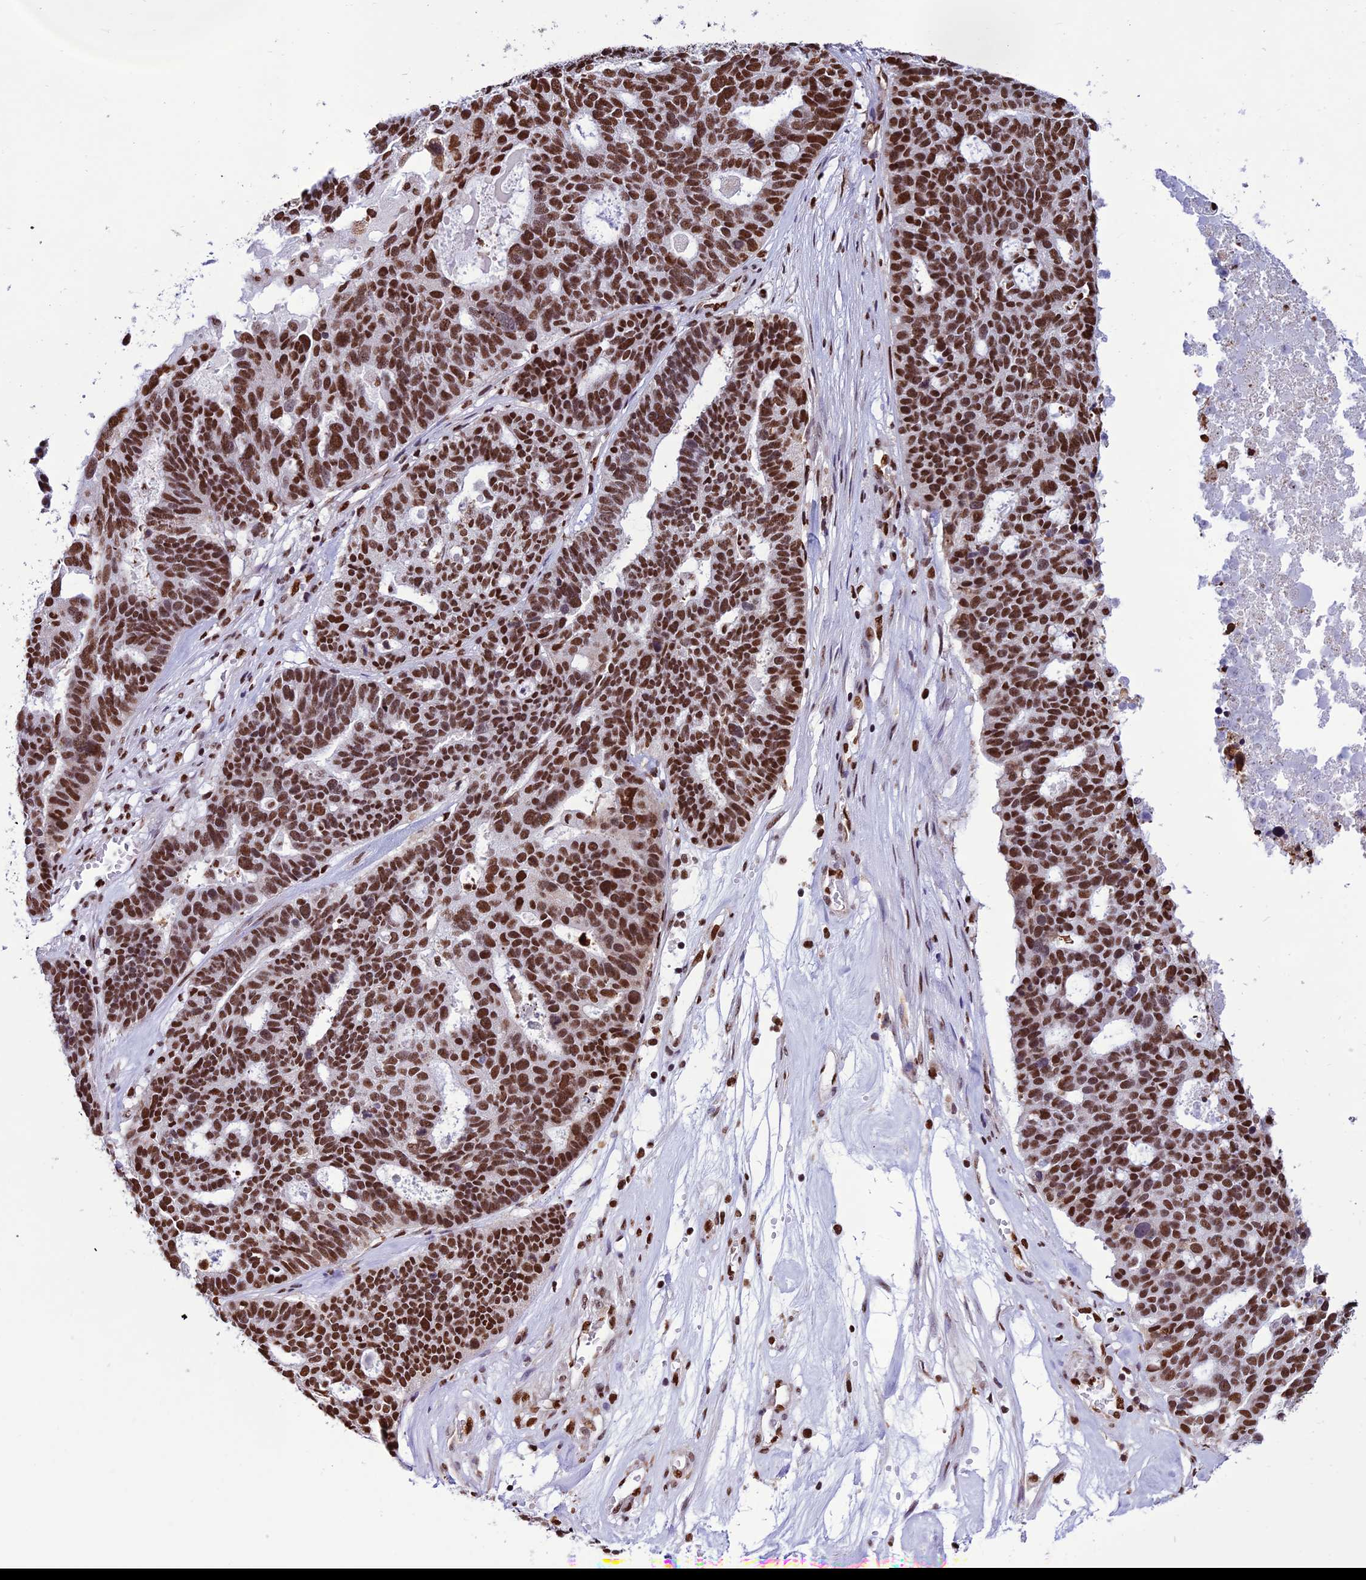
{"staining": {"intensity": "strong", "quantity": ">75%", "location": "nuclear"}, "tissue": "ovarian cancer", "cell_type": "Tumor cells", "image_type": "cancer", "snomed": [{"axis": "morphology", "description": "Cystadenocarcinoma, serous, NOS"}, {"axis": "topography", "description": "Ovary"}], "caption": "A photomicrograph of ovarian cancer stained for a protein exhibits strong nuclear brown staining in tumor cells.", "gene": "INO80E", "patient": {"sex": "female", "age": 59}}